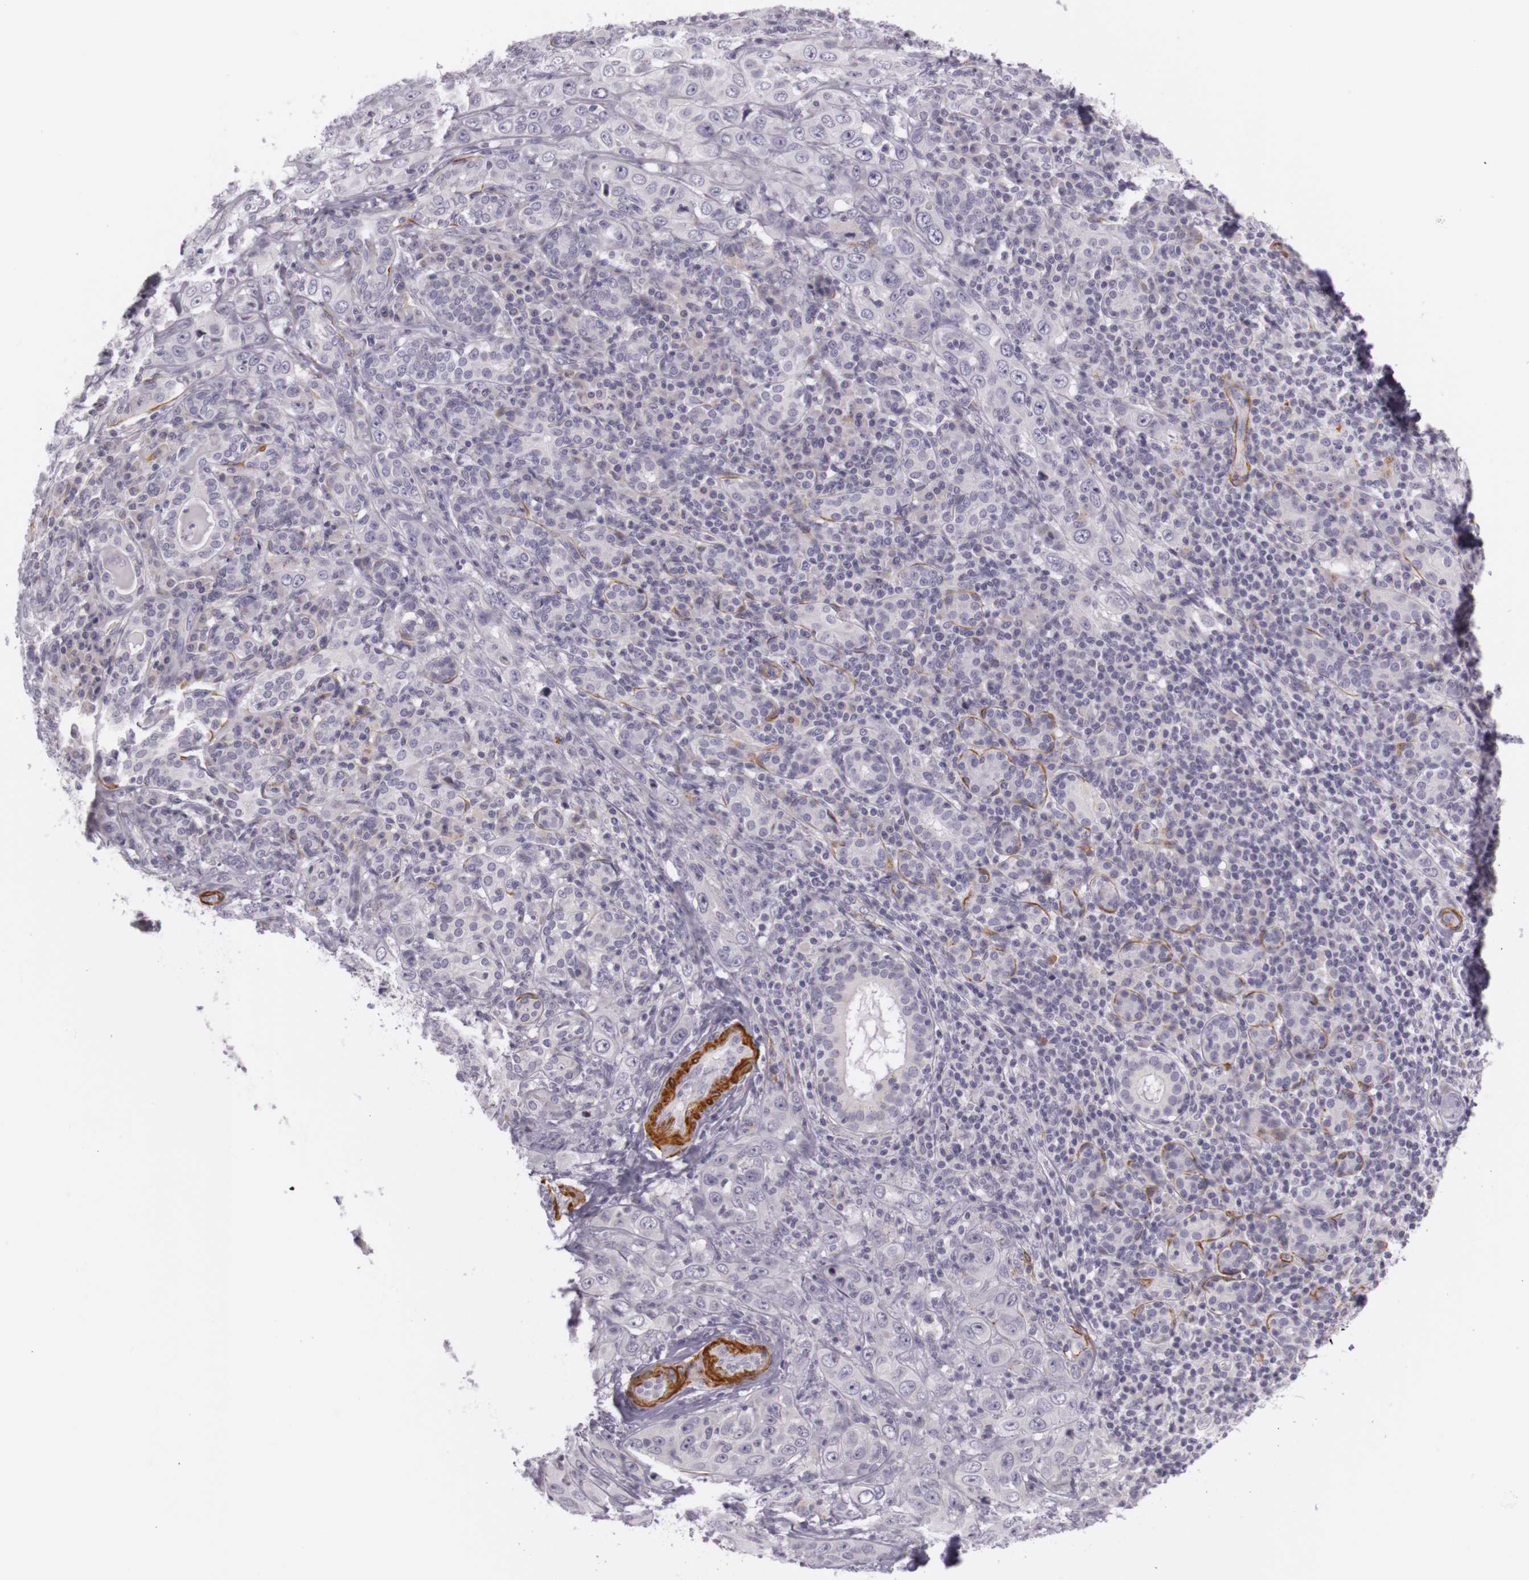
{"staining": {"intensity": "negative", "quantity": "none", "location": "none"}, "tissue": "skin cancer", "cell_type": "Tumor cells", "image_type": "cancer", "snomed": [{"axis": "morphology", "description": "Squamous cell carcinoma, NOS"}, {"axis": "topography", "description": "Skin"}], "caption": "Human skin cancer stained for a protein using IHC reveals no positivity in tumor cells.", "gene": "CNTN2", "patient": {"sex": "male", "age": 84}}